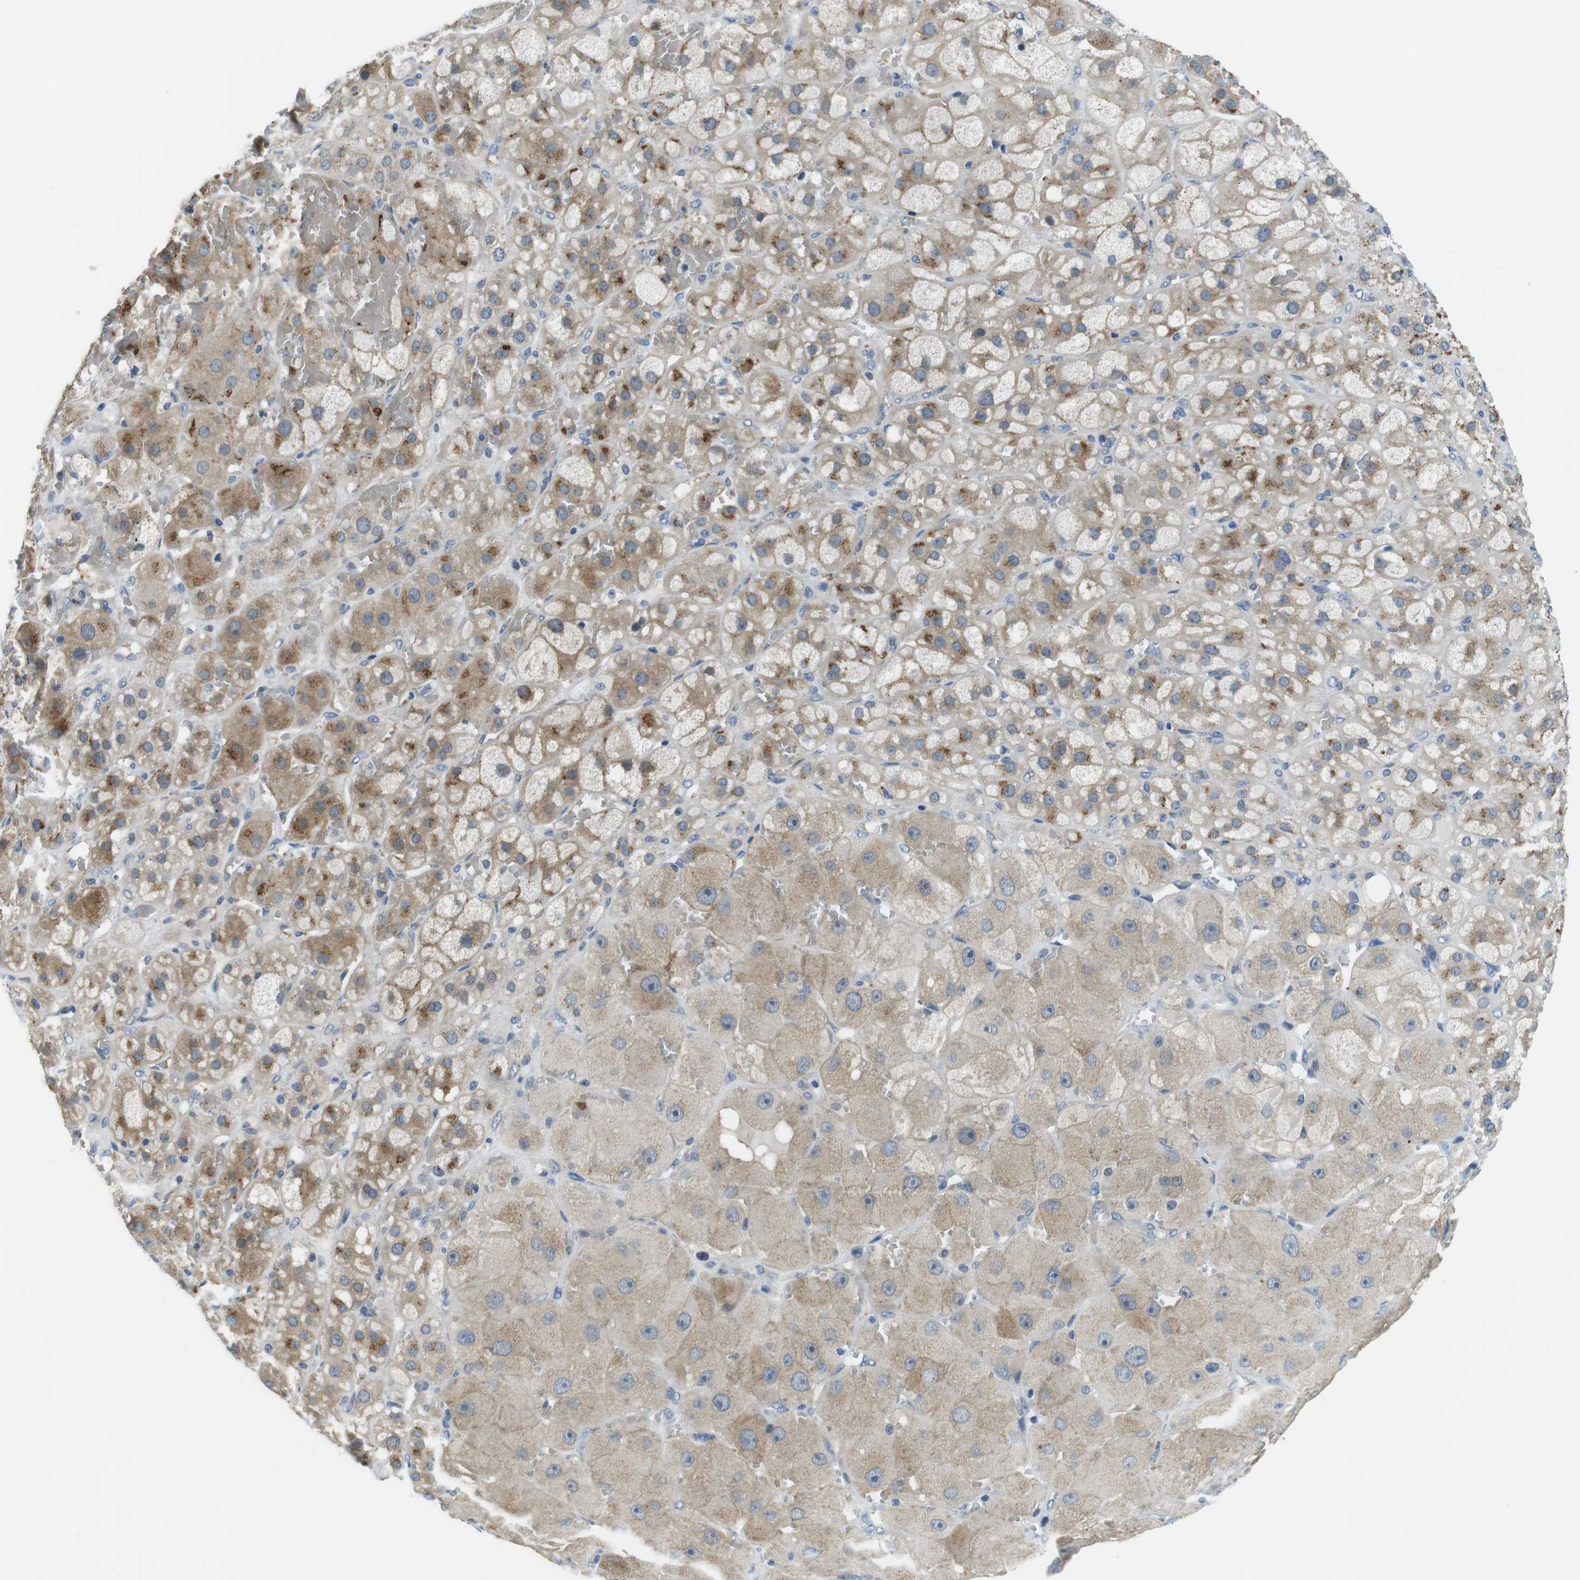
{"staining": {"intensity": "moderate", "quantity": ">75%", "location": "cytoplasmic/membranous"}, "tissue": "adrenal gland", "cell_type": "Glandular cells", "image_type": "normal", "snomed": [{"axis": "morphology", "description": "Normal tissue, NOS"}, {"axis": "topography", "description": "Adrenal gland"}], "caption": "A brown stain labels moderate cytoplasmic/membranous expression of a protein in glandular cells of benign adrenal gland. The staining was performed using DAB (3,3'-diaminobenzidine) to visualize the protein expression in brown, while the nuclei were stained in blue with hematoxylin (Magnification: 20x).", "gene": "WSCD1", "patient": {"sex": "female", "age": 47}}